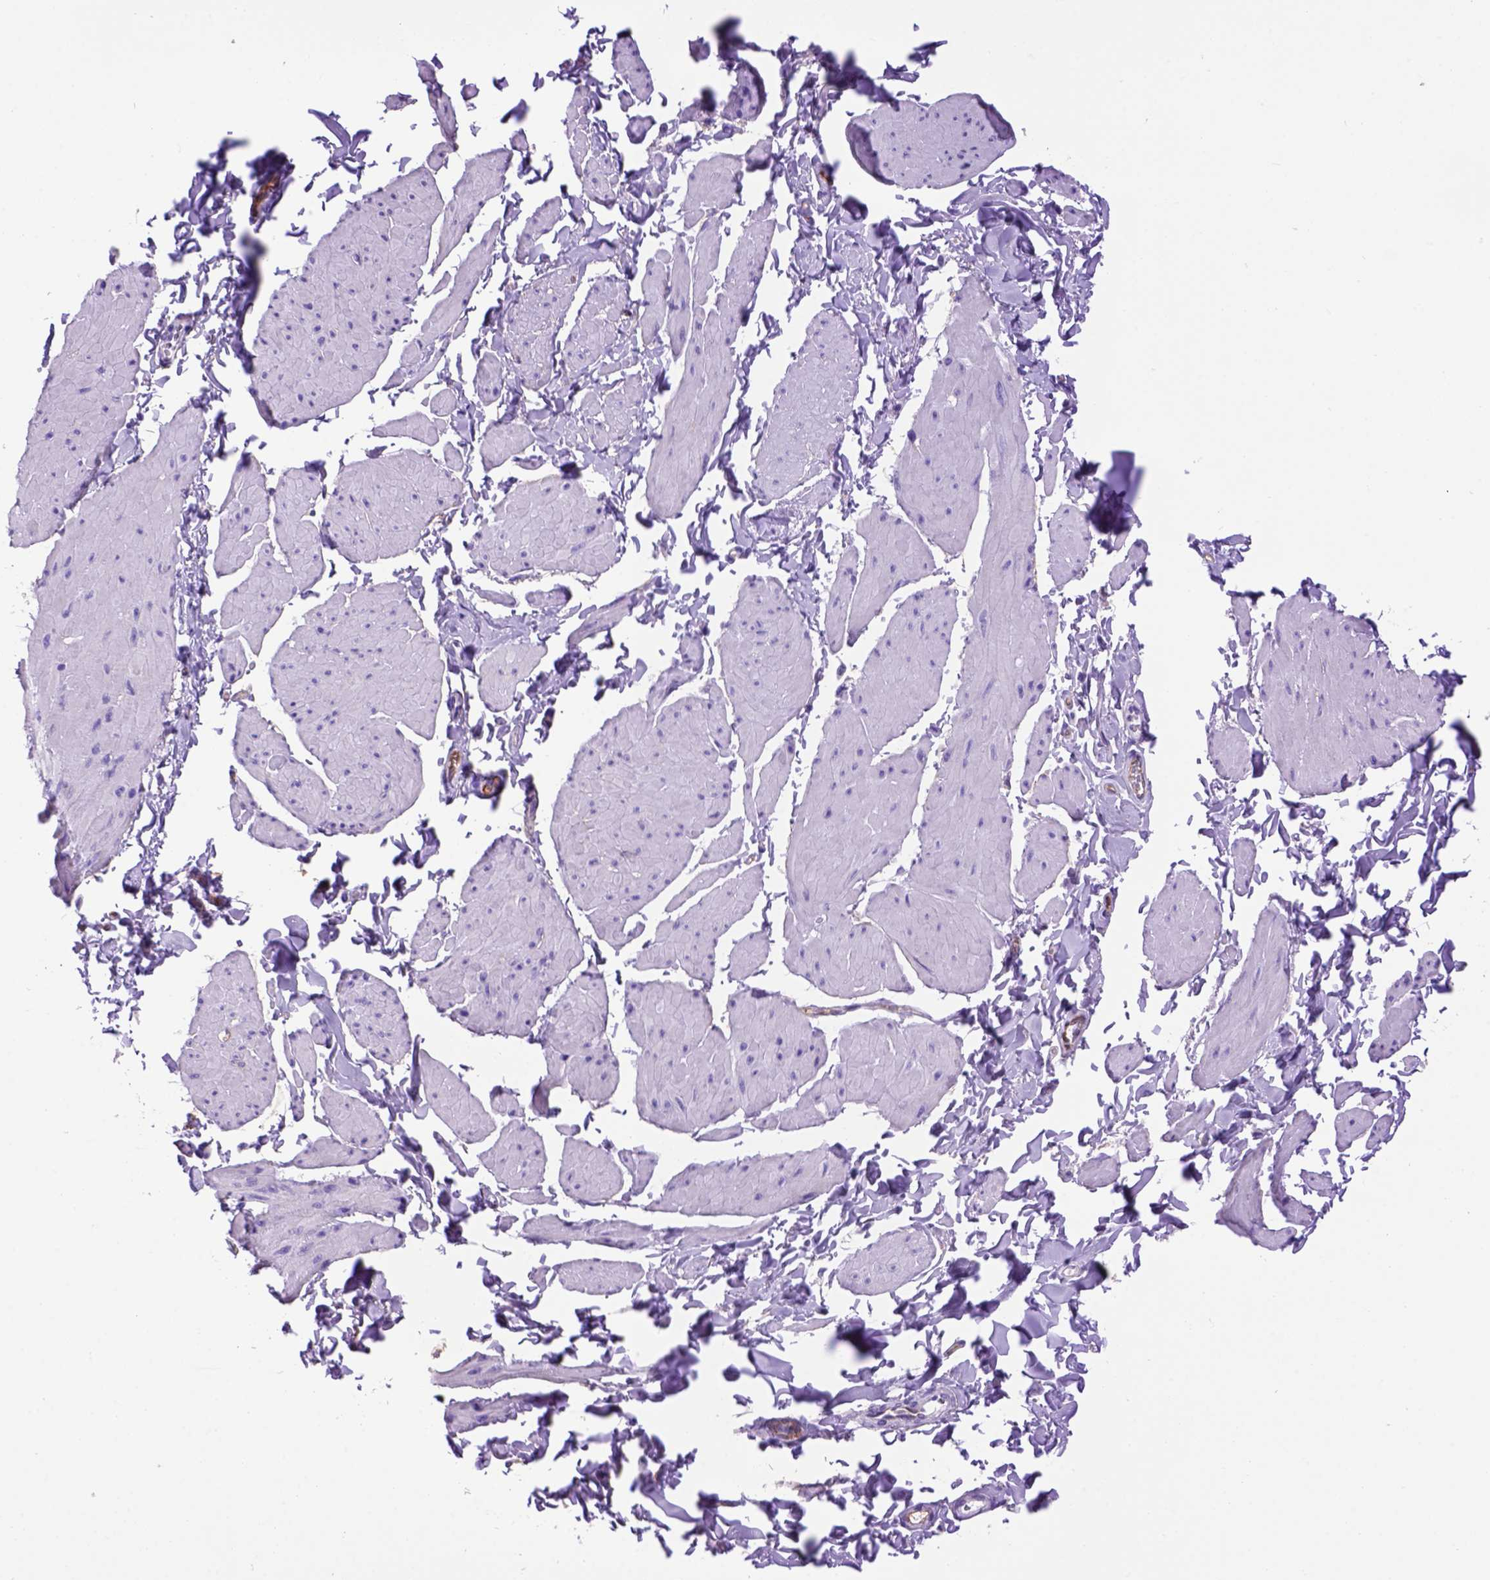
{"staining": {"intensity": "negative", "quantity": "none", "location": "none"}, "tissue": "smooth muscle", "cell_type": "Smooth muscle cells", "image_type": "normal", "snomed": [{"axis": "morphology", "description": "Normal tissue, NOS"}, {"axis": "topography", "description": "Adipose tissue"}, {"axis": "topography", "description": "Smooth muscle"}, {"axis": "topography", "description": "Peripheral nerve tissue"}], "caption": "This is a photomicrograph of immunohistochemistry staining of unremarkable smooth muscle, which shows no expression in smooth muscle cells. (DAB IHC, high magnification).", "gene": "ENG", "patient": {"sex": "male", "age": 83}}